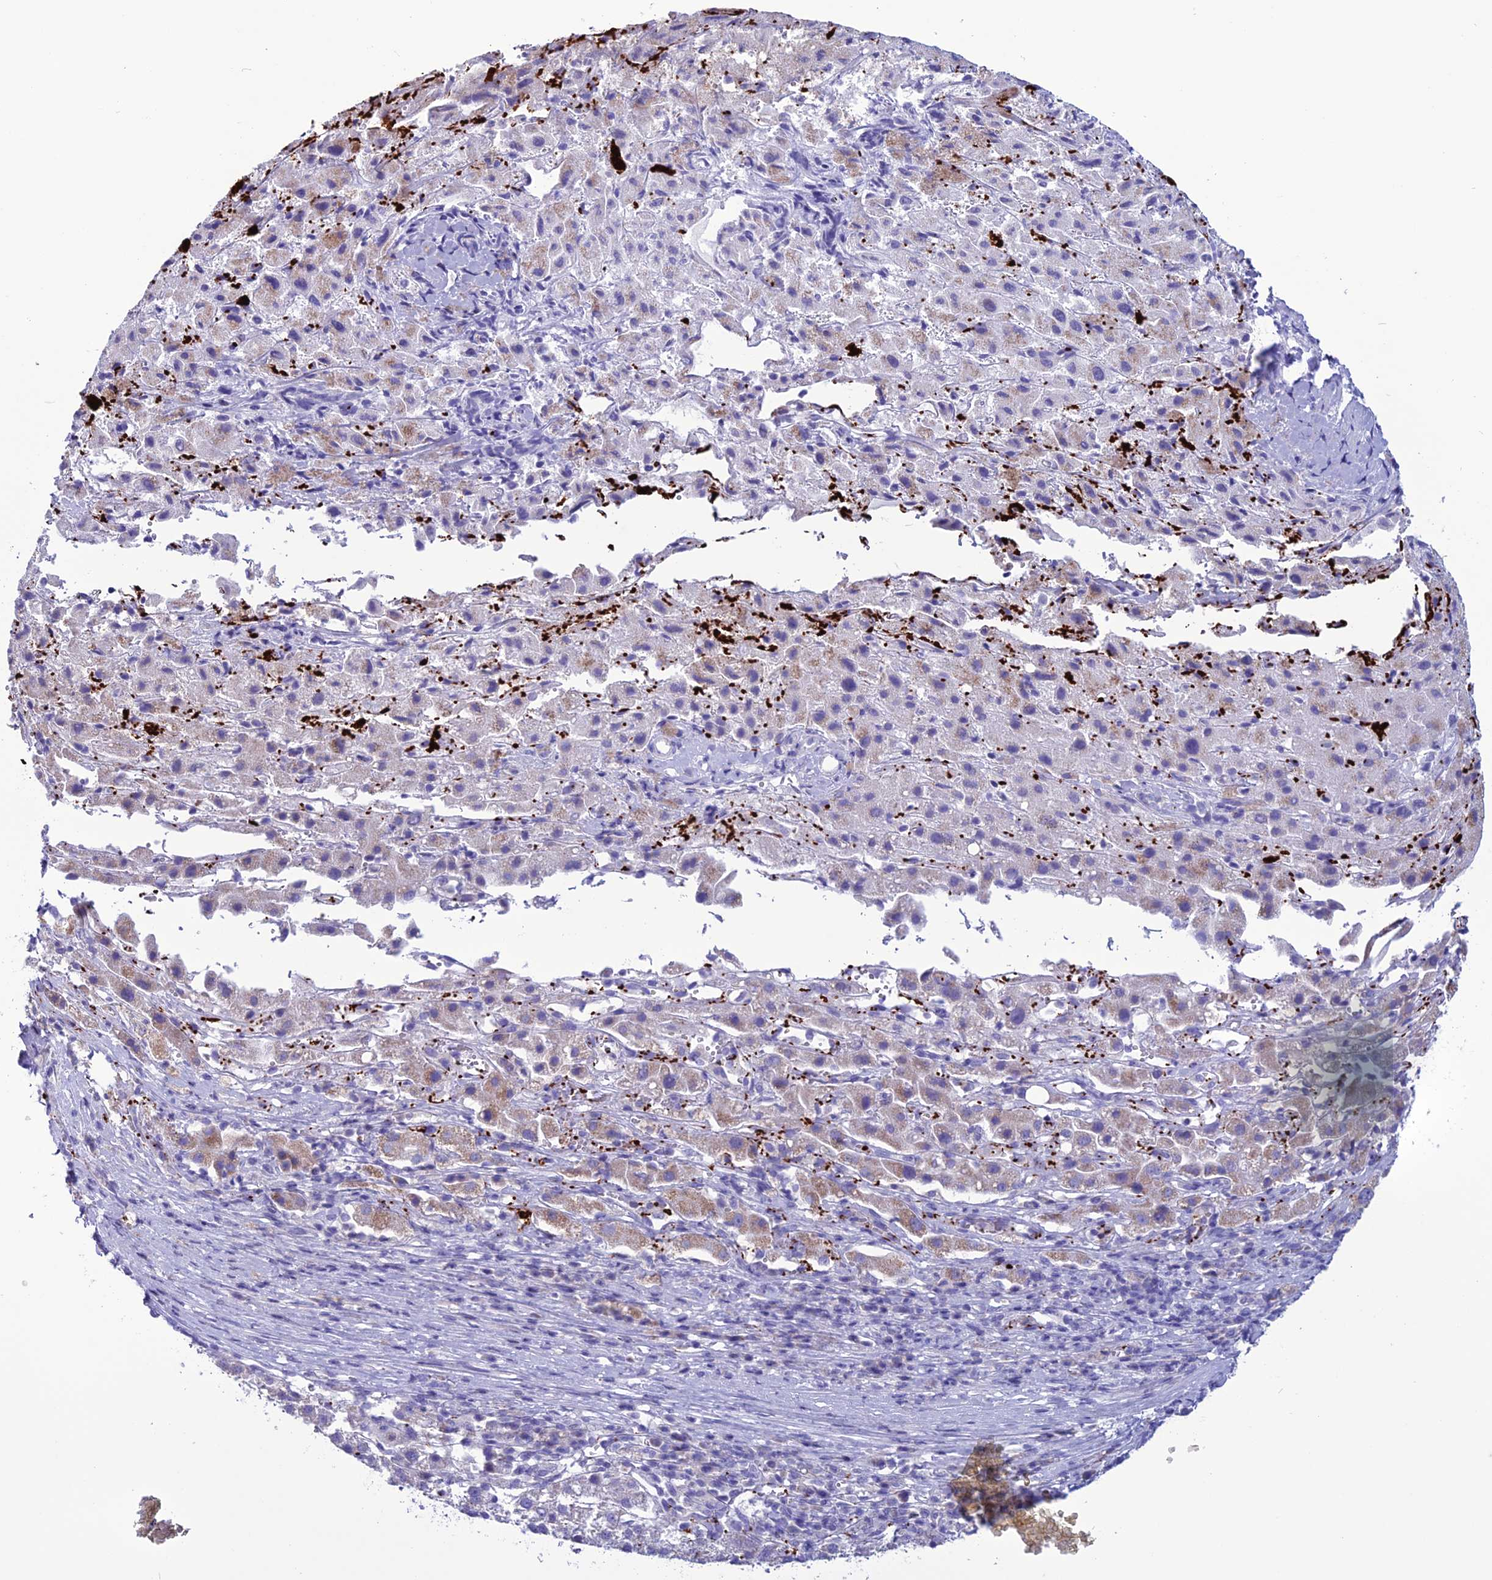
{"staining": {"intensity": "moderate", "quantity": "25%-75%", "location": "cytoplasmic/membranous"}, "tissue": "liver cancer", "cell_type": "Tumor cells", "image_type": "cancer", "snomed": [{"axis": "morphology", "description": "Carcinoma, Hepatocellular, NOS"}, {"axis": "topography", "description": "Liver"}], "caption": "Immunohistochemical staining of liver cancer (hepatocellular carcinoma) demonstrates moderate cytoplasmic/membranous protein expression in about 25%-75% of tumor cells.", "gene": "C21orf140", "patient": {"sex": "female", "age": 58}}